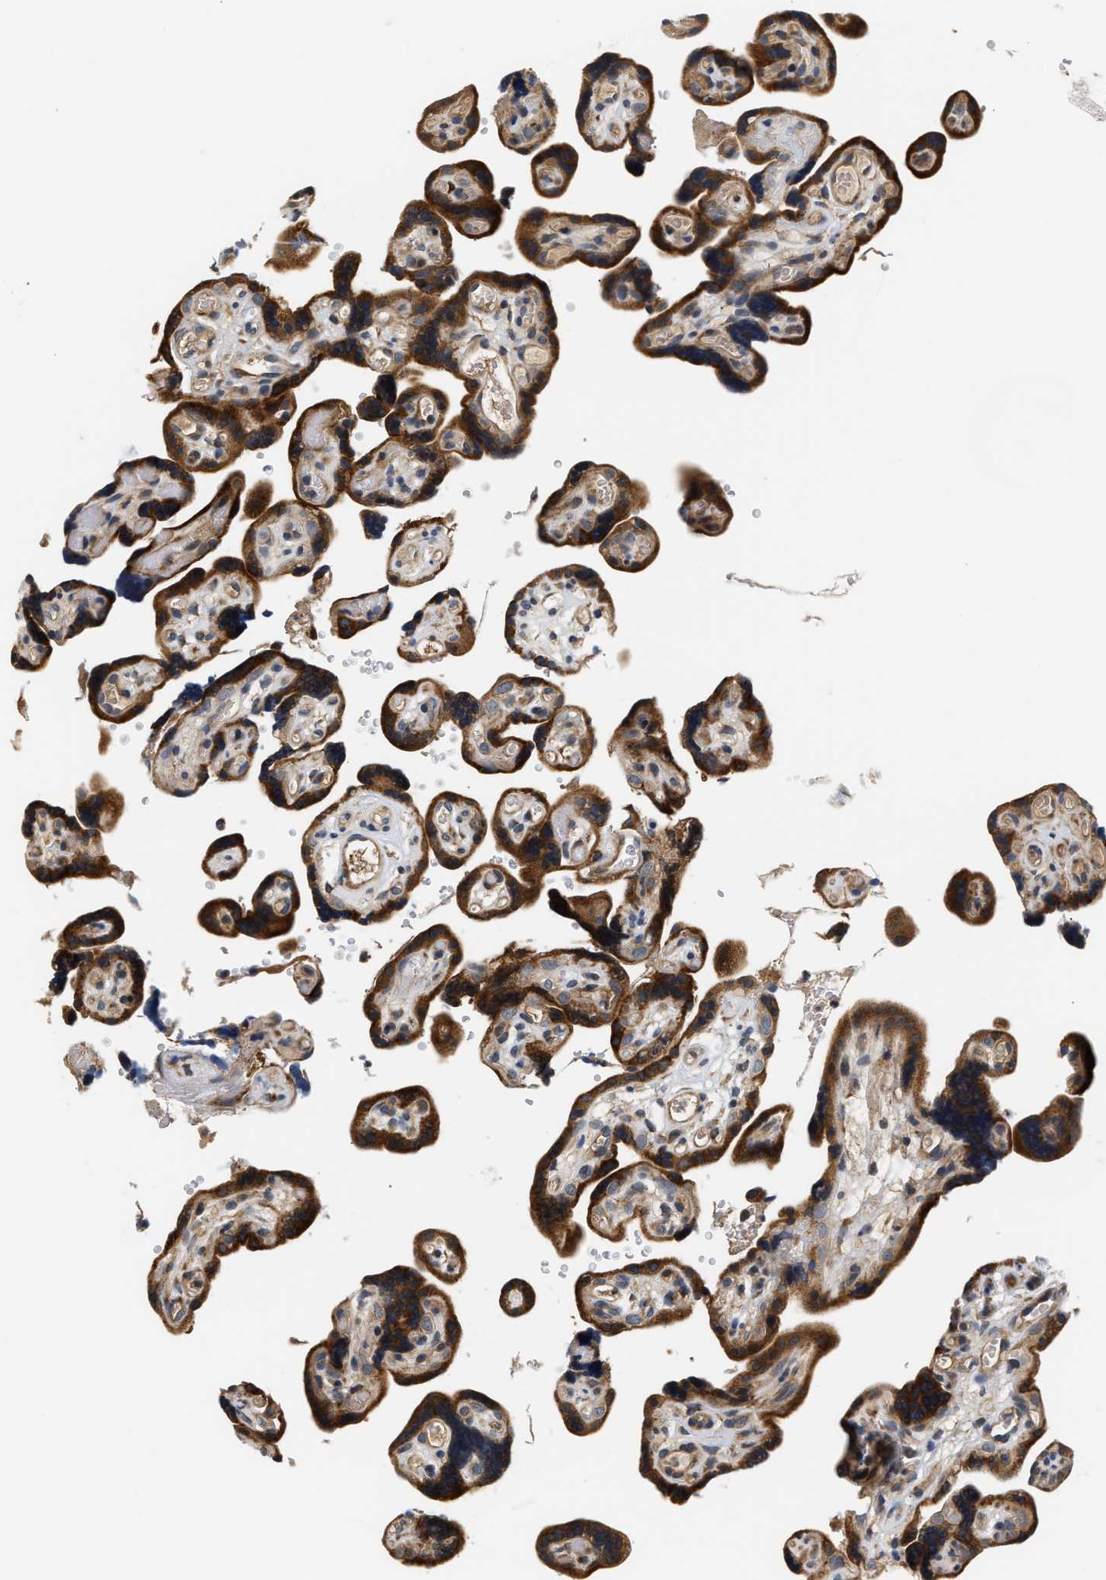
{"staining": {"intensity": "strong", "quantity": ">75%", "location": "cytoplasmic/membranous"}, "tissue": "placenta", "cell_type": "Trophoblastic cells", "image_type": "normal", "snomed": [{"axis": "morphology", "description": "Normal tissue, NOS"}, {"axis": "topography", "description": "Placenta"}], "caption": "Immunohistochemistry micrograph of unremarkable human placenta stained for a protein (brown), which shows high levels of strong cytoplasmic/membranous expression in approximately >75% of trophoblastic cells.", "gene": "TNIP2", "patient": {"sex": "female", "age": 30}}